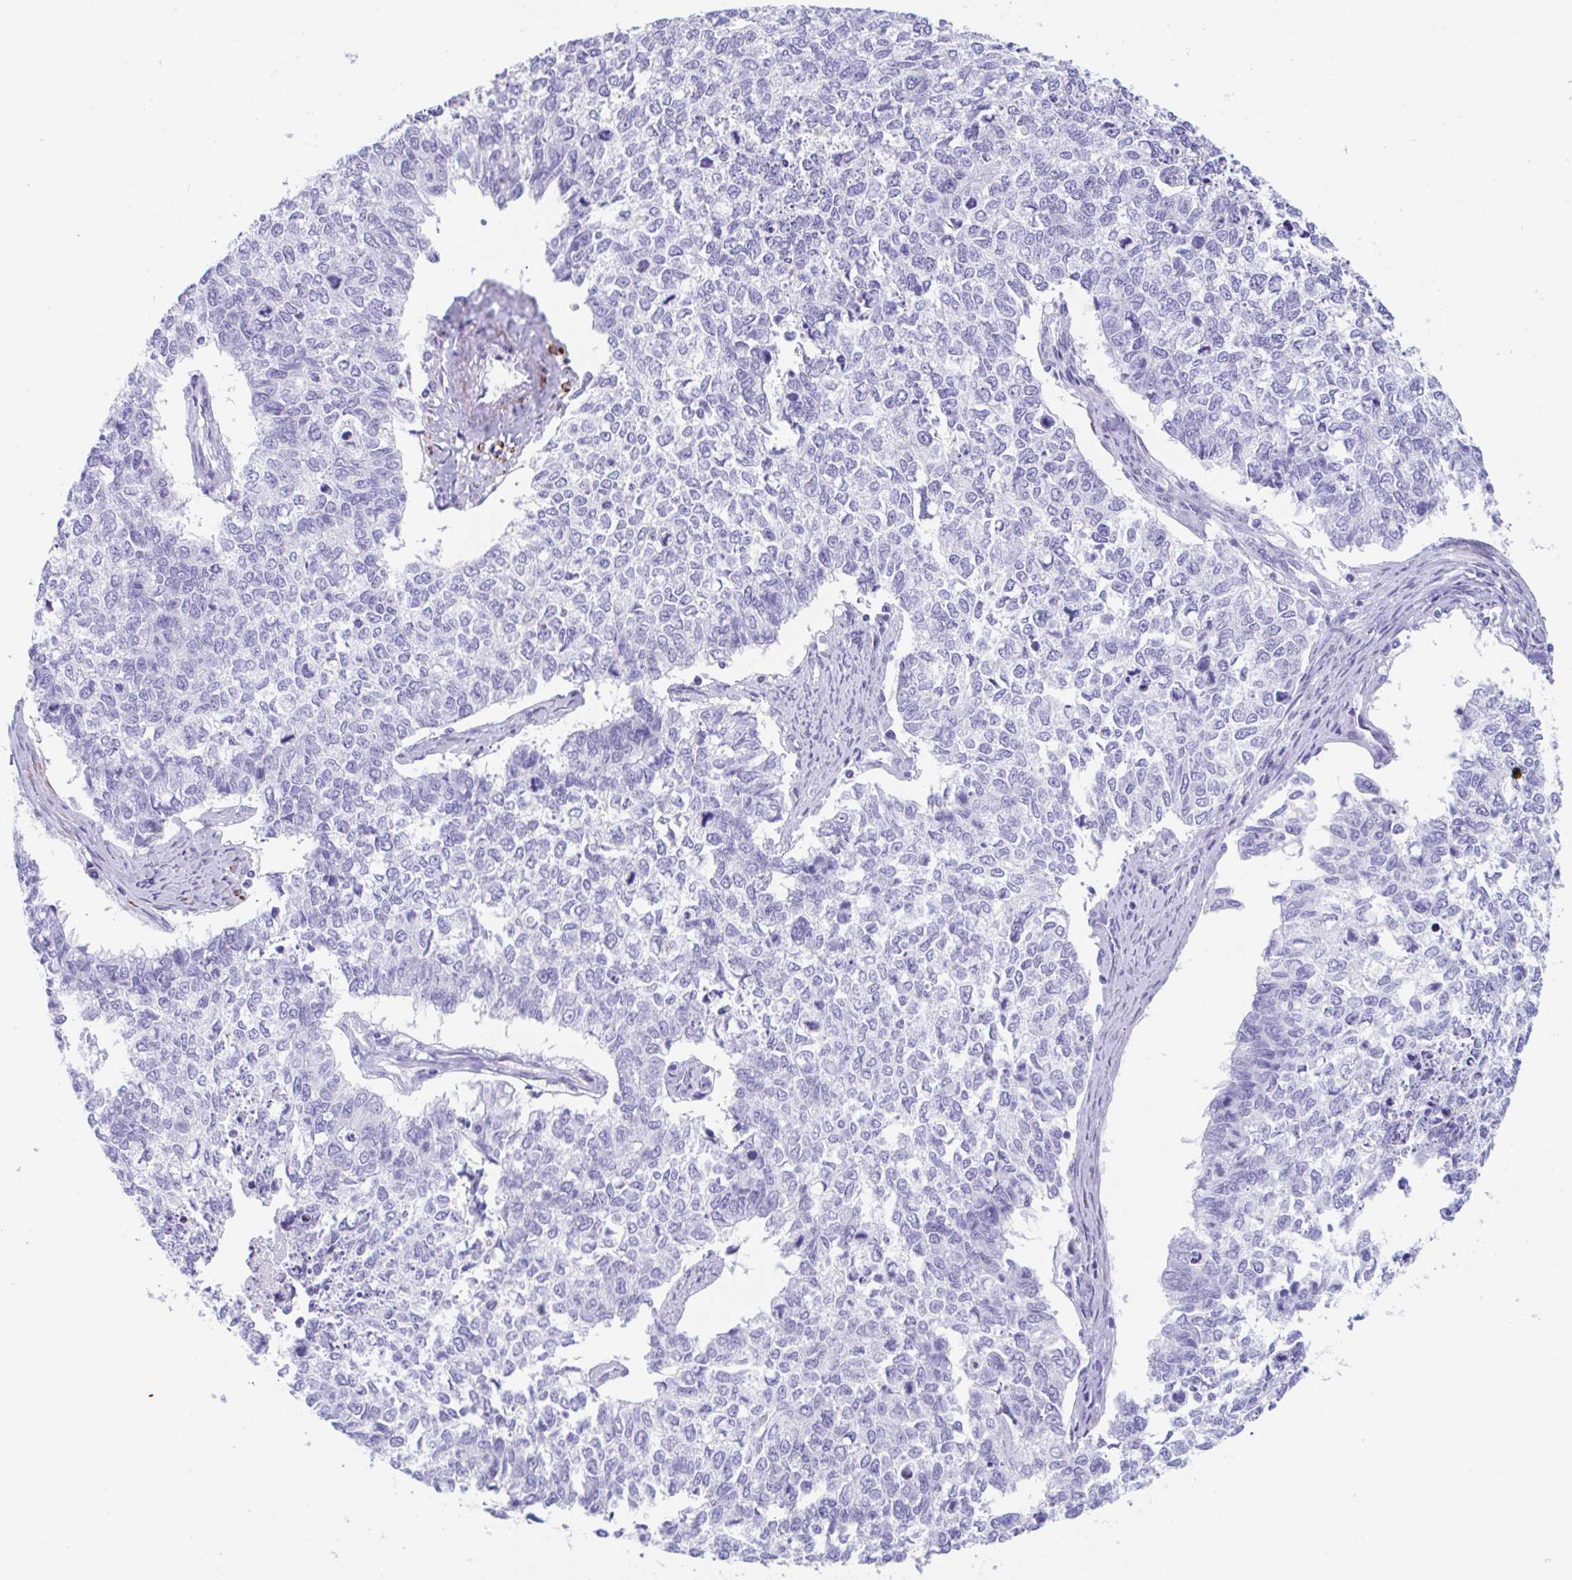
{"staining": {"intensity": "negative", "quantity": "none", "location": "none"}, "tissue": "cervical cancer", "cell_type": "Tumor cells", "image_type": "cancer", "snomed": [{"axis": "morphology", "description": "Adenocarcinoma, NOS"}, {"axis": "topography", "description": "Cervix"}], "caption": "Image shows no protein positivity in tumor cells of cervical cancer (adenocarcinoma) tissue.", "gene": "TAS2R41", "patient": {"sex": "female", "age": 63}}